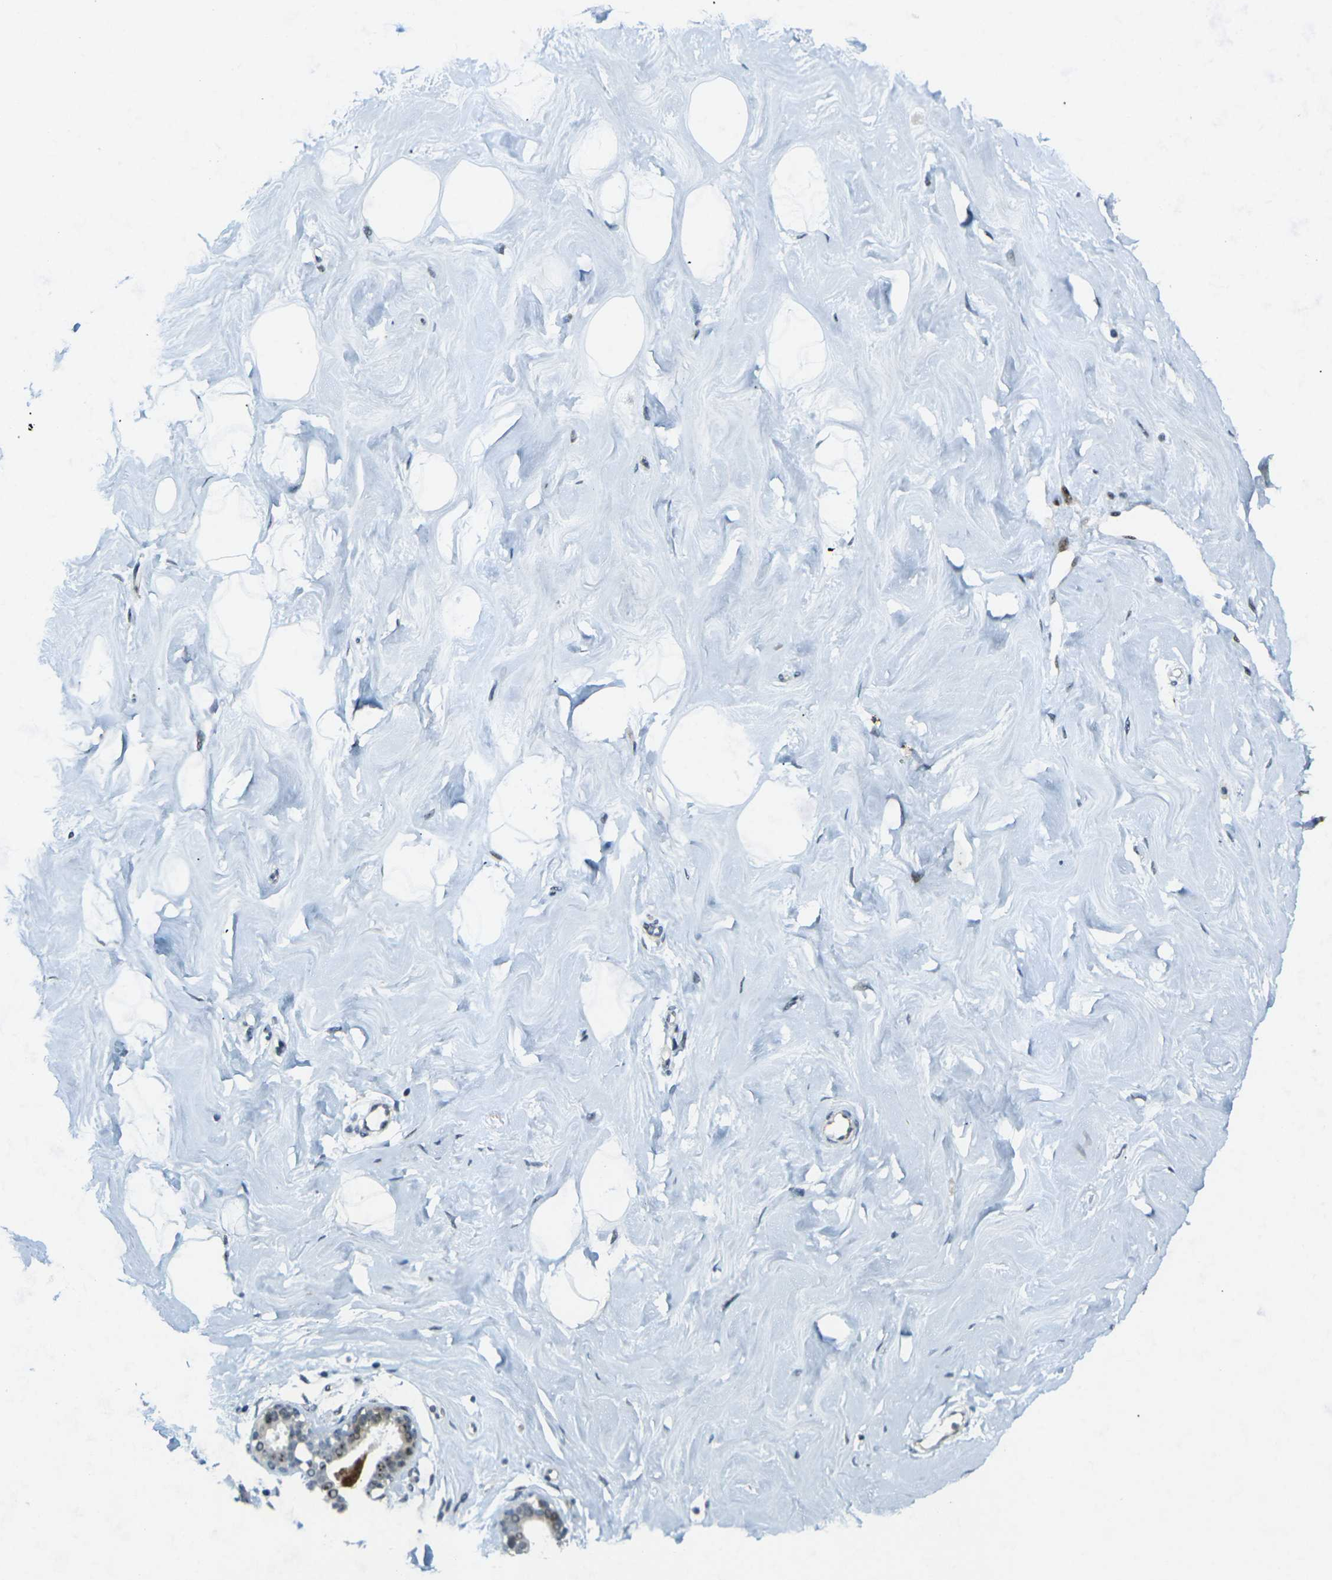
{"staining": {"intensity": "moderate", "quantity": "25%-75%", "location": "nuclear"}, "tissue": "breast", "cell_type": "Adipocytes", "image_type": "normal", "snomed": [{"axis": "morphology", "description": "Normal tissue, NOS"}, {"axis": "topography", "description": "Breast"}], "caption": "Immunohistochemical staining of normal breast demonstrates medium levels of moderate nuclear positivity in about 25%-75% of adipocytes. (DAB IHC, brown staining for protein, blue staining for nuclei).", "gene": "UBE2C", "patient": {"sex": "female", "age": 23}}